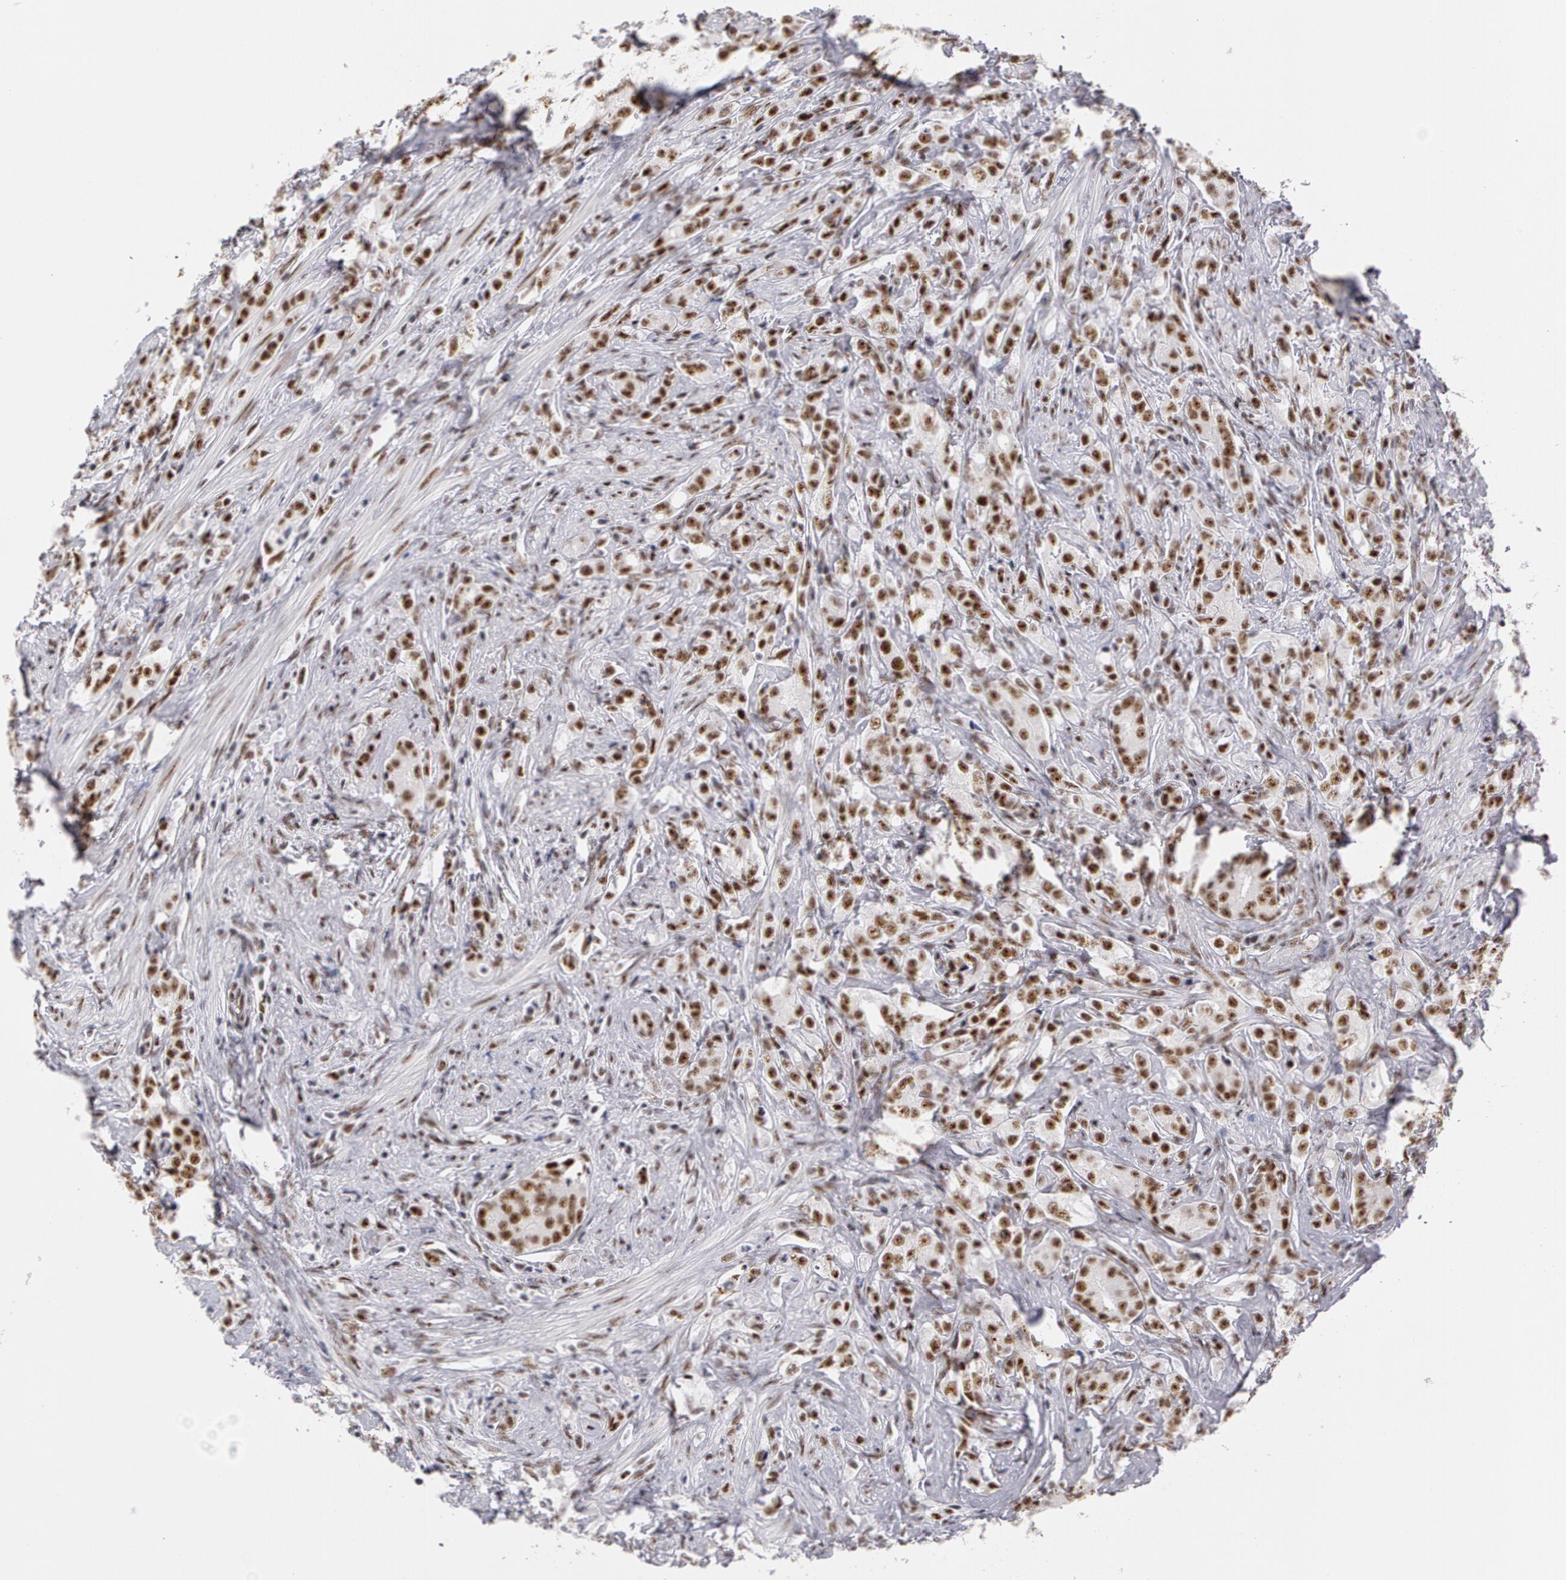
{"staining": {"intensity": "moderate", "quantity": ">75%", "location": "nuclear"}, "tissue": "prostate cancer", "cell_type": "Tumor cells", "image_type": "cancer", "snomed": [{"axis": "morphology", "description": "Adenocarcinoma, Medium grade"}, {"axis": "topography", "description": "Prostate"}], "caption": "DAB (3,3'-diaminobenzidine) immunohistochemical staining of adenocarcinoma (medium-grade) (prostate) demonstrates moderate nuclear protein expression in approximately >75% of tumor cells.", "gene": "PNN", "patient": {"sex": "male", "age": 59}}